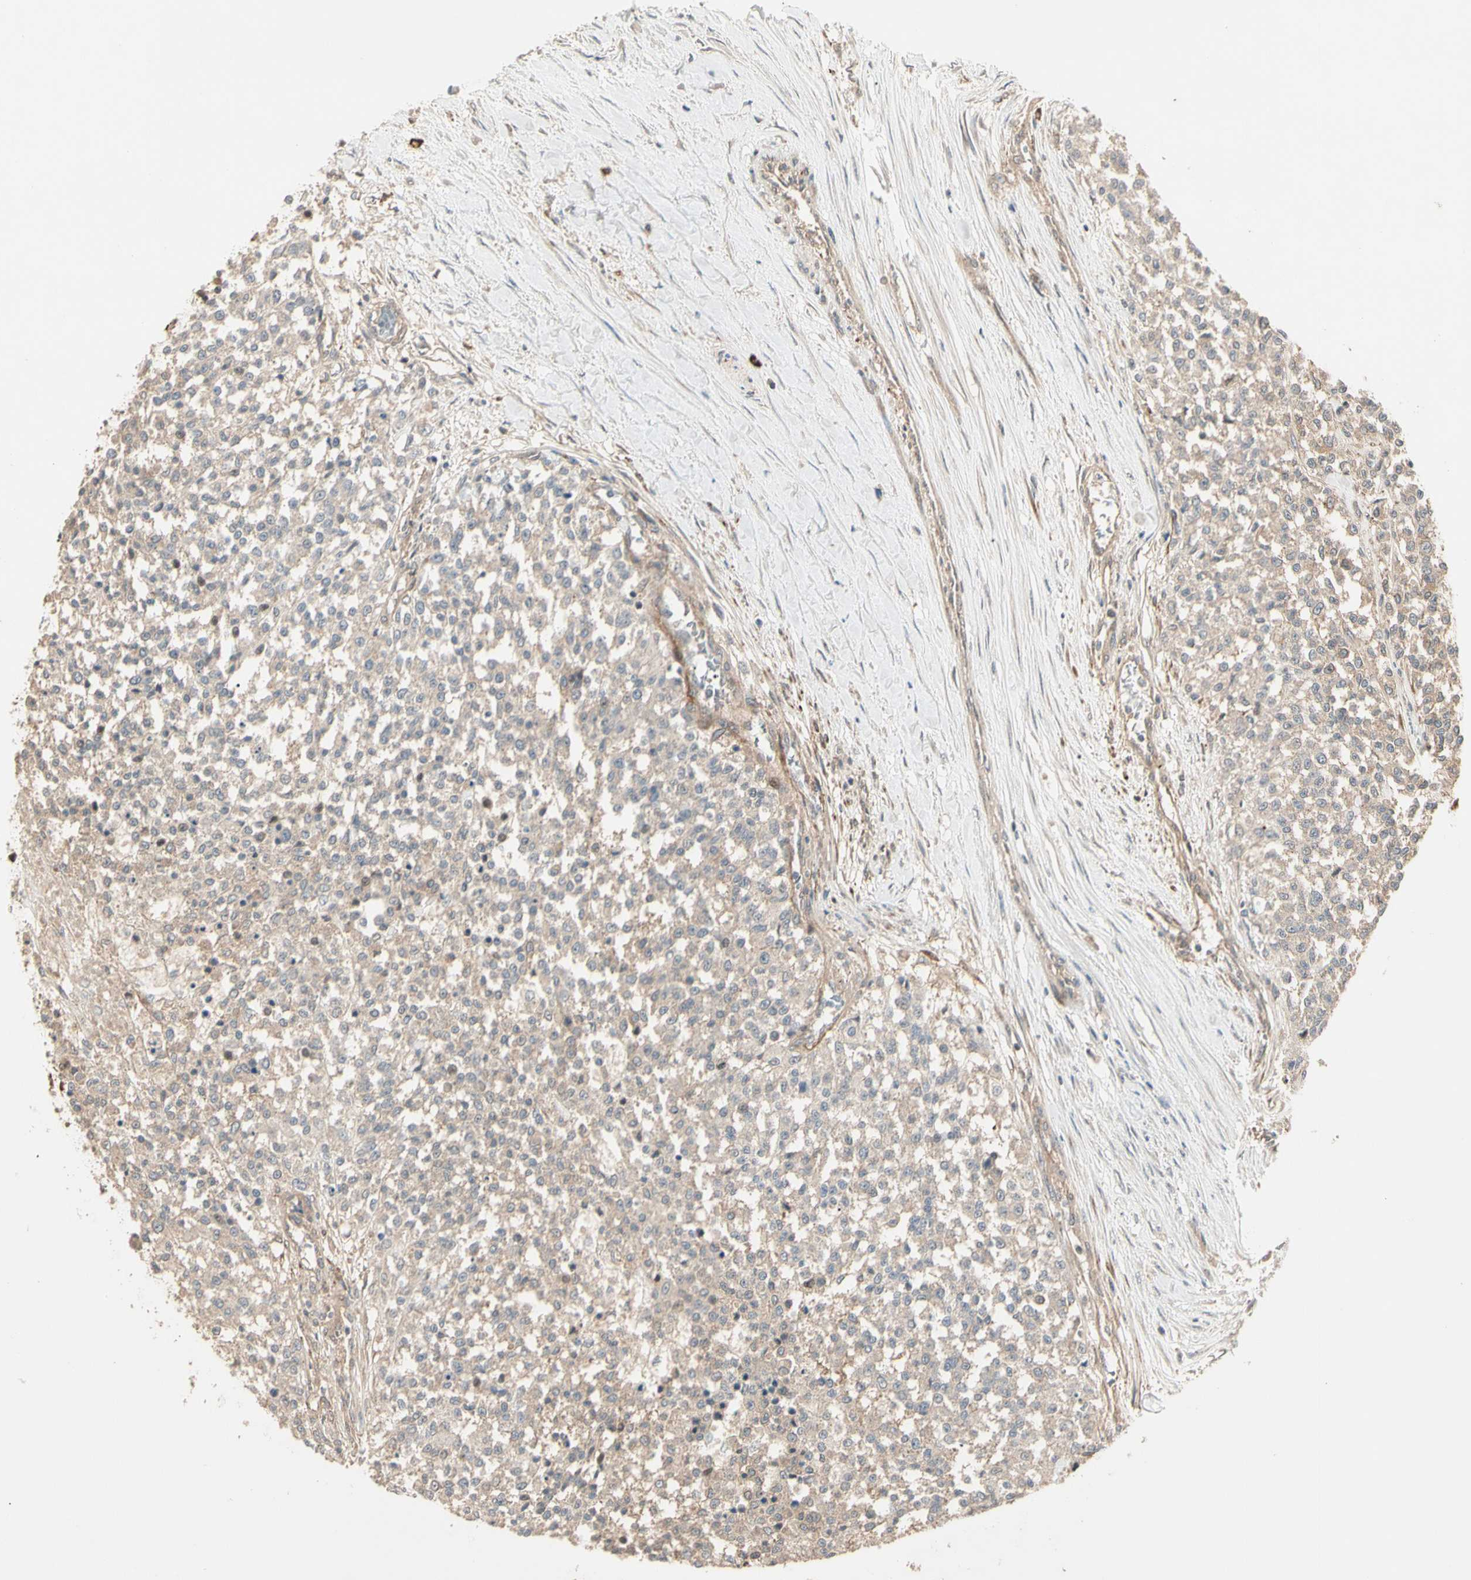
{"staining": {"intensity": "weak", "quantity": ">75%", "location": "cytoplasmic/membranous"}, "tissue": "testis cancer", "cell_type": "Tumor cells", "image_type": "cancer", "snomed": [{"axis": "morphology", "description": "Seminoma, NOS"}, {"axis": "topography", "description": "Testis"}], "caption": "Protein staining of testis seminoma tissue demonstrates weak cytoplasmic/membranous staining in about >75% of tumor cells.", "gene": "ATG4C", "patient": {"sex": "male", "age": 59}}